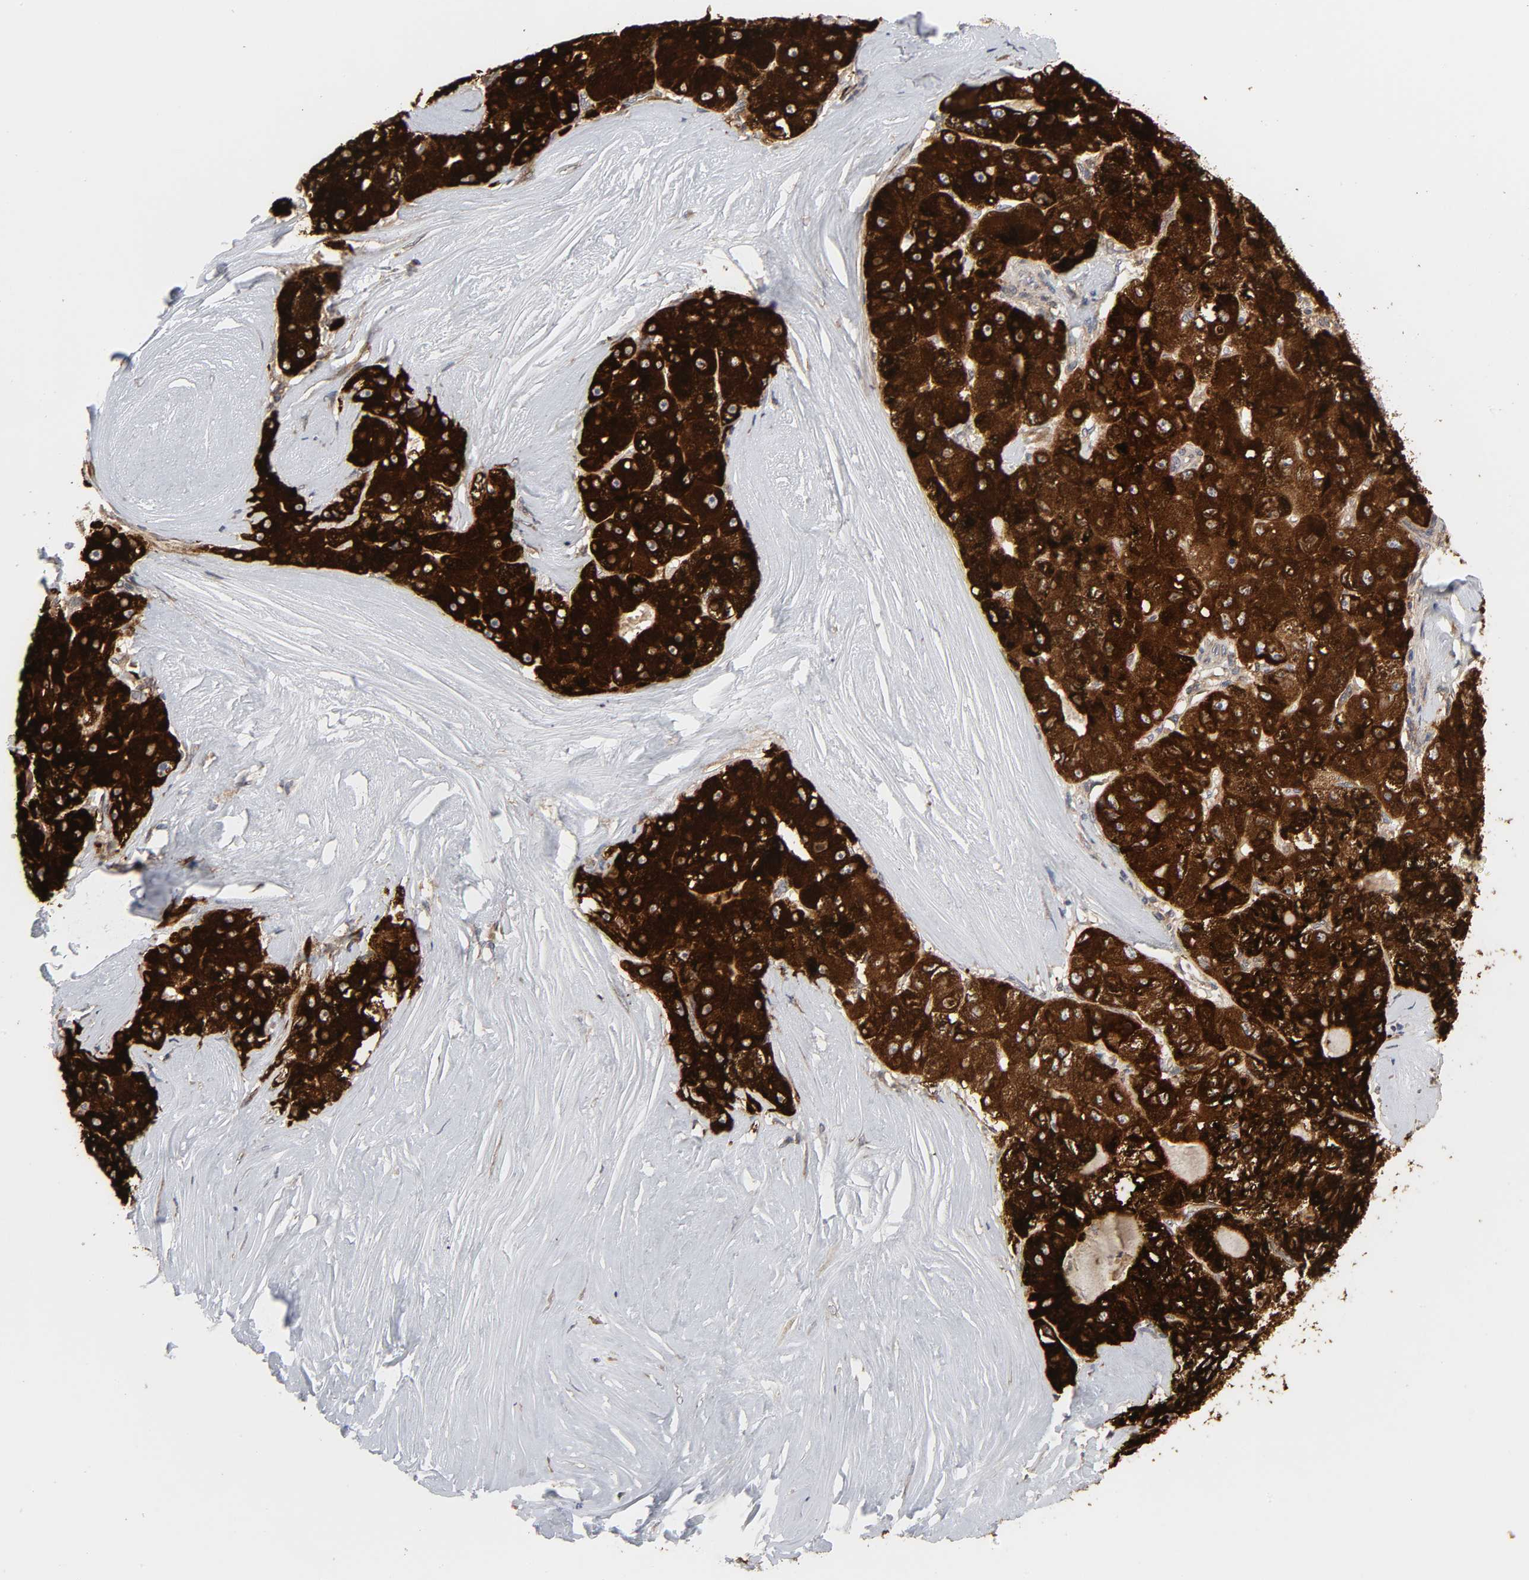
{"staining": {"intensity": "strong", "quantity": ">75%", "location": "cytoplasmic/membranous"}, "tissue": "liver cancer", "cell_type": "Tumor cells", "image_type": "cancer", "snomed": [{"axis": "morphology", "description": "Carcinoma, Hepatocellular, NOS"}, {"axis": "topography", "description": "Liver"}], "caption": "The immunohistochemical stain highlights strong cytoplasmic/membranous positivity in tumor cells of liver hepatocellular carcinoma tissue.", "gene": "POR", "patient": {"sex": "male", "age": 80}}